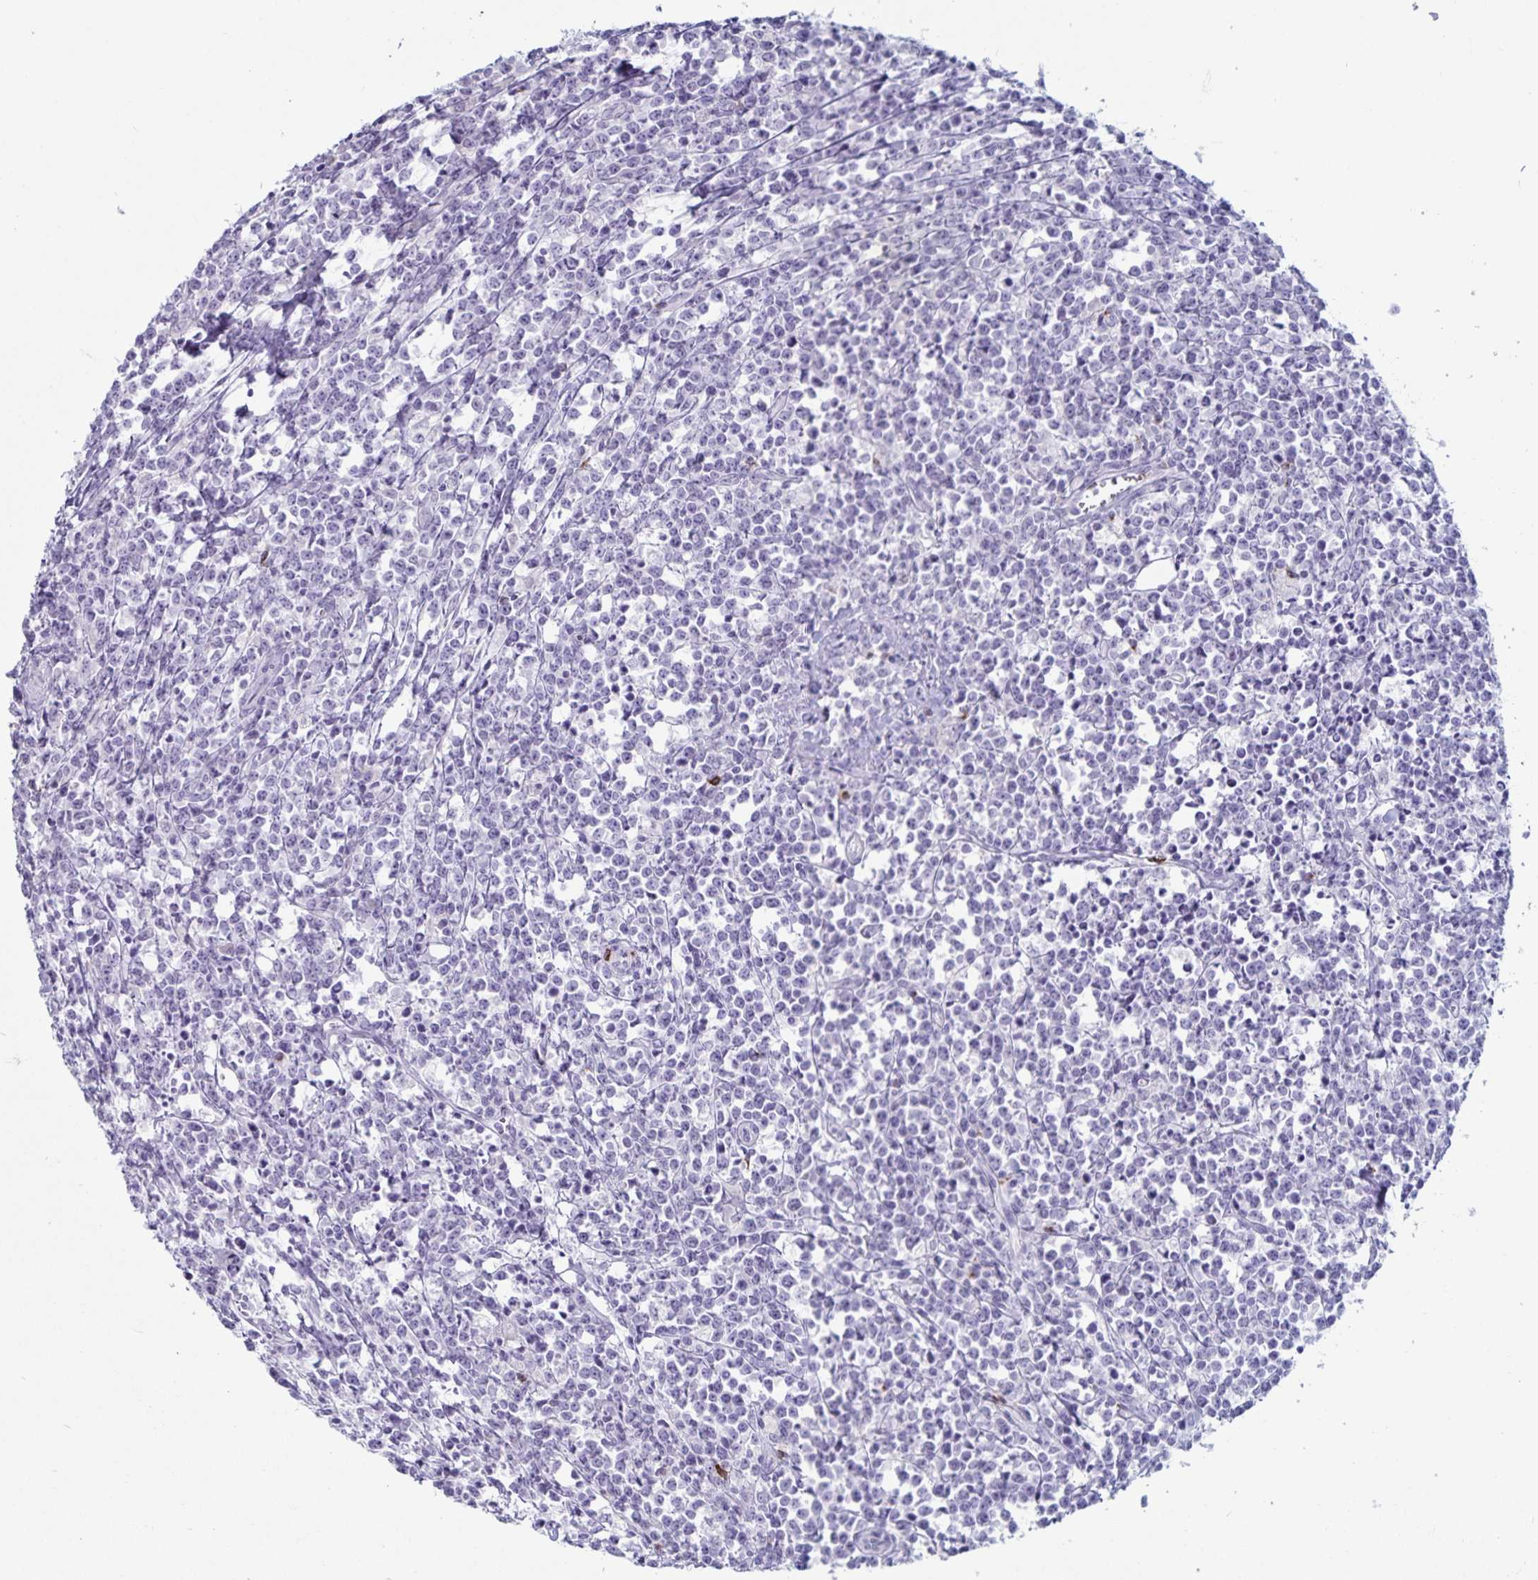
{"staining": {"intensity": "negative", "quantity": "none", "location": "none"}, "tissue": "lymphoma", "cell_type": "Tumor cells", "image_type": "cancer", "snomed": [{"axis": "morphology", "description": "Malignant lymphoma, non-Hodgkin's type, High grade"}, {"axis": "topography", "description": "Small intestine"}], "caption": "IHC micrograph of human lymphoma stained for a protein (brown), which exhibits no positivity in tumor cells.", "gene": "GNLY", "patient": {"sex": "female", "age": 56}}